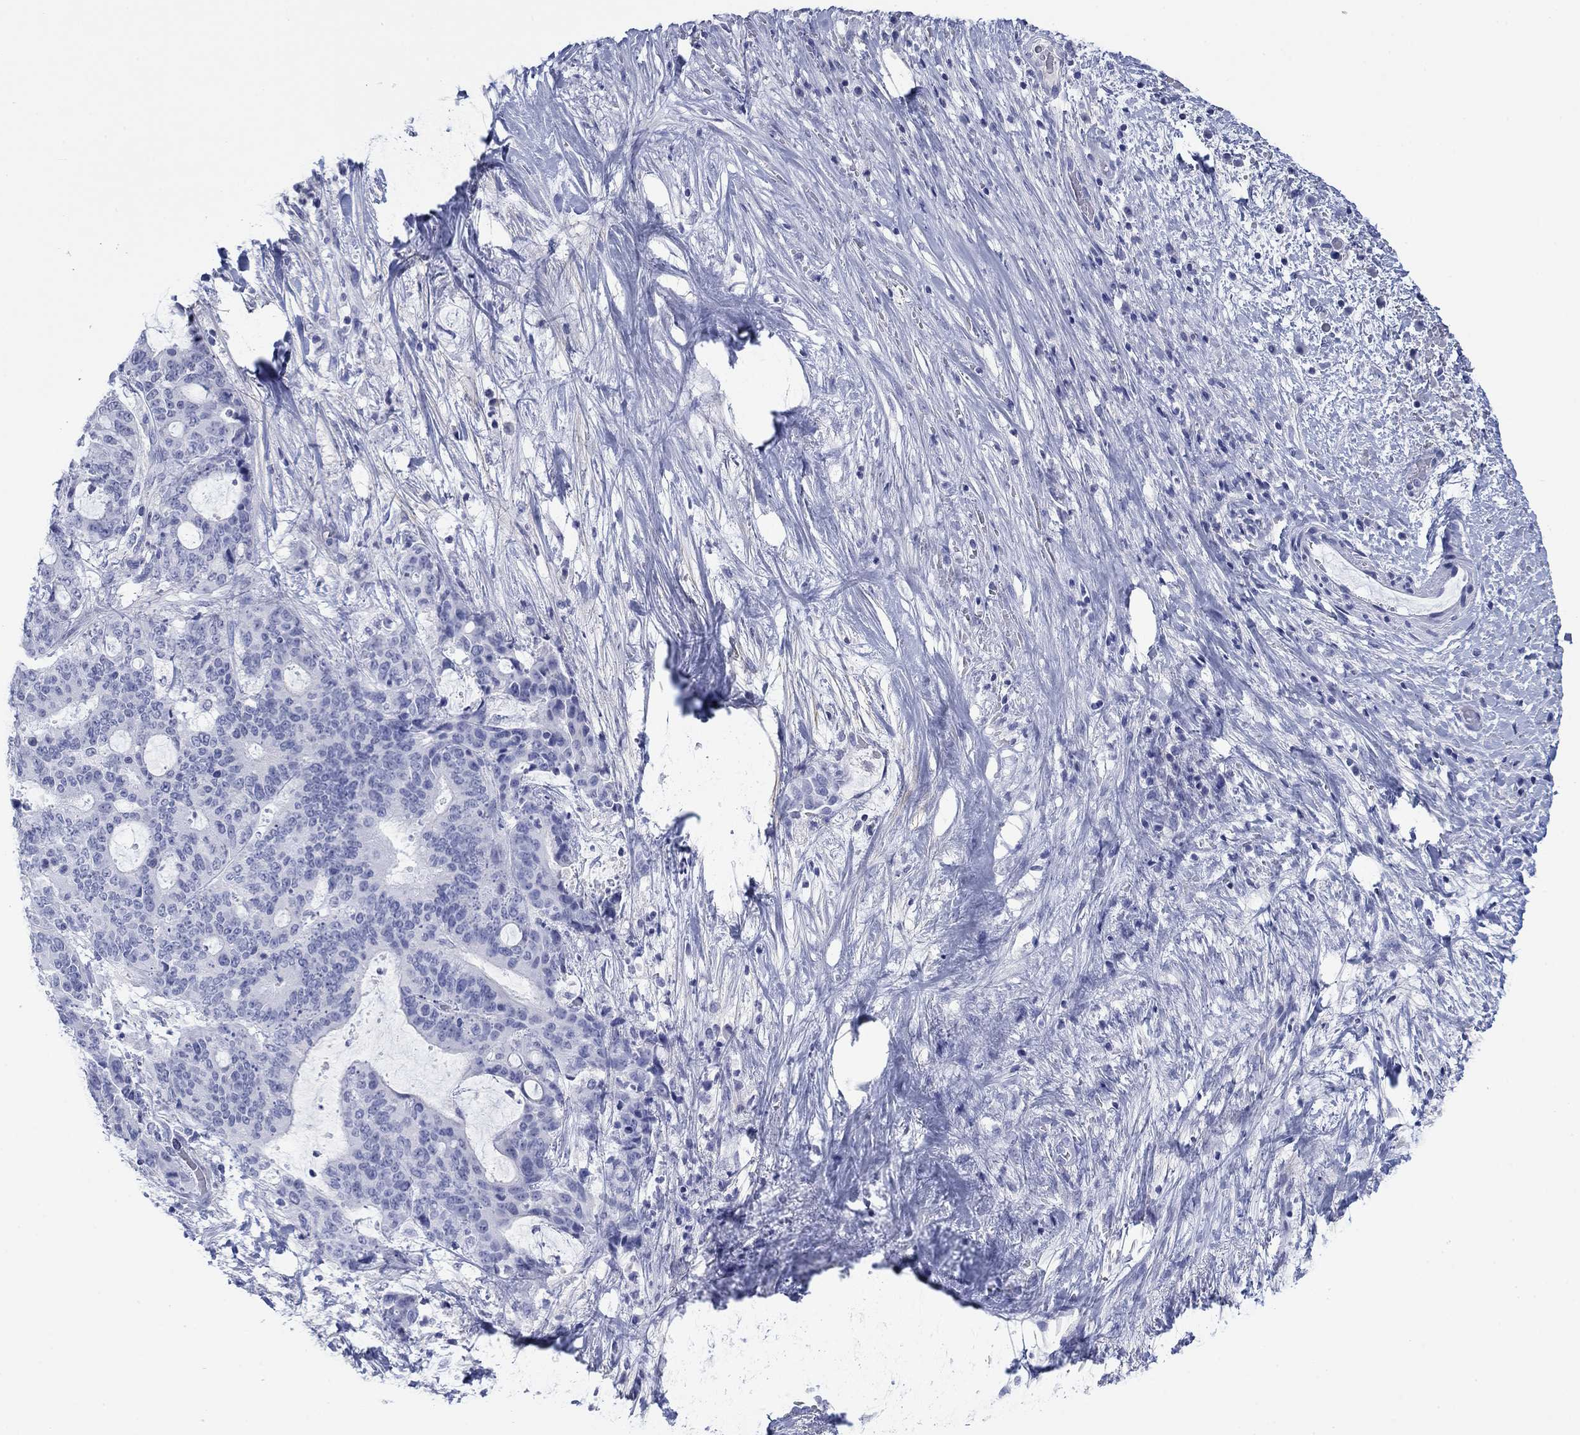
{"staining": {"intensity": "negative", "quantity": "none", "location": "none"}, "tissue": "liver cancer", "cell_type": "Tumor cells", "image_type": "cancer", "snomed": [{"axis": "morphology", "description": "Cholangiocarcinoma"}, {"axis": "topography", "description": "Liver"}], "caption": "Photomicrograph shows no protein staining in tumor cells of liver cholangiocarcinoma tissue.", "gene": "PDYN", "patient": {"sex": "female", "age": 73}}